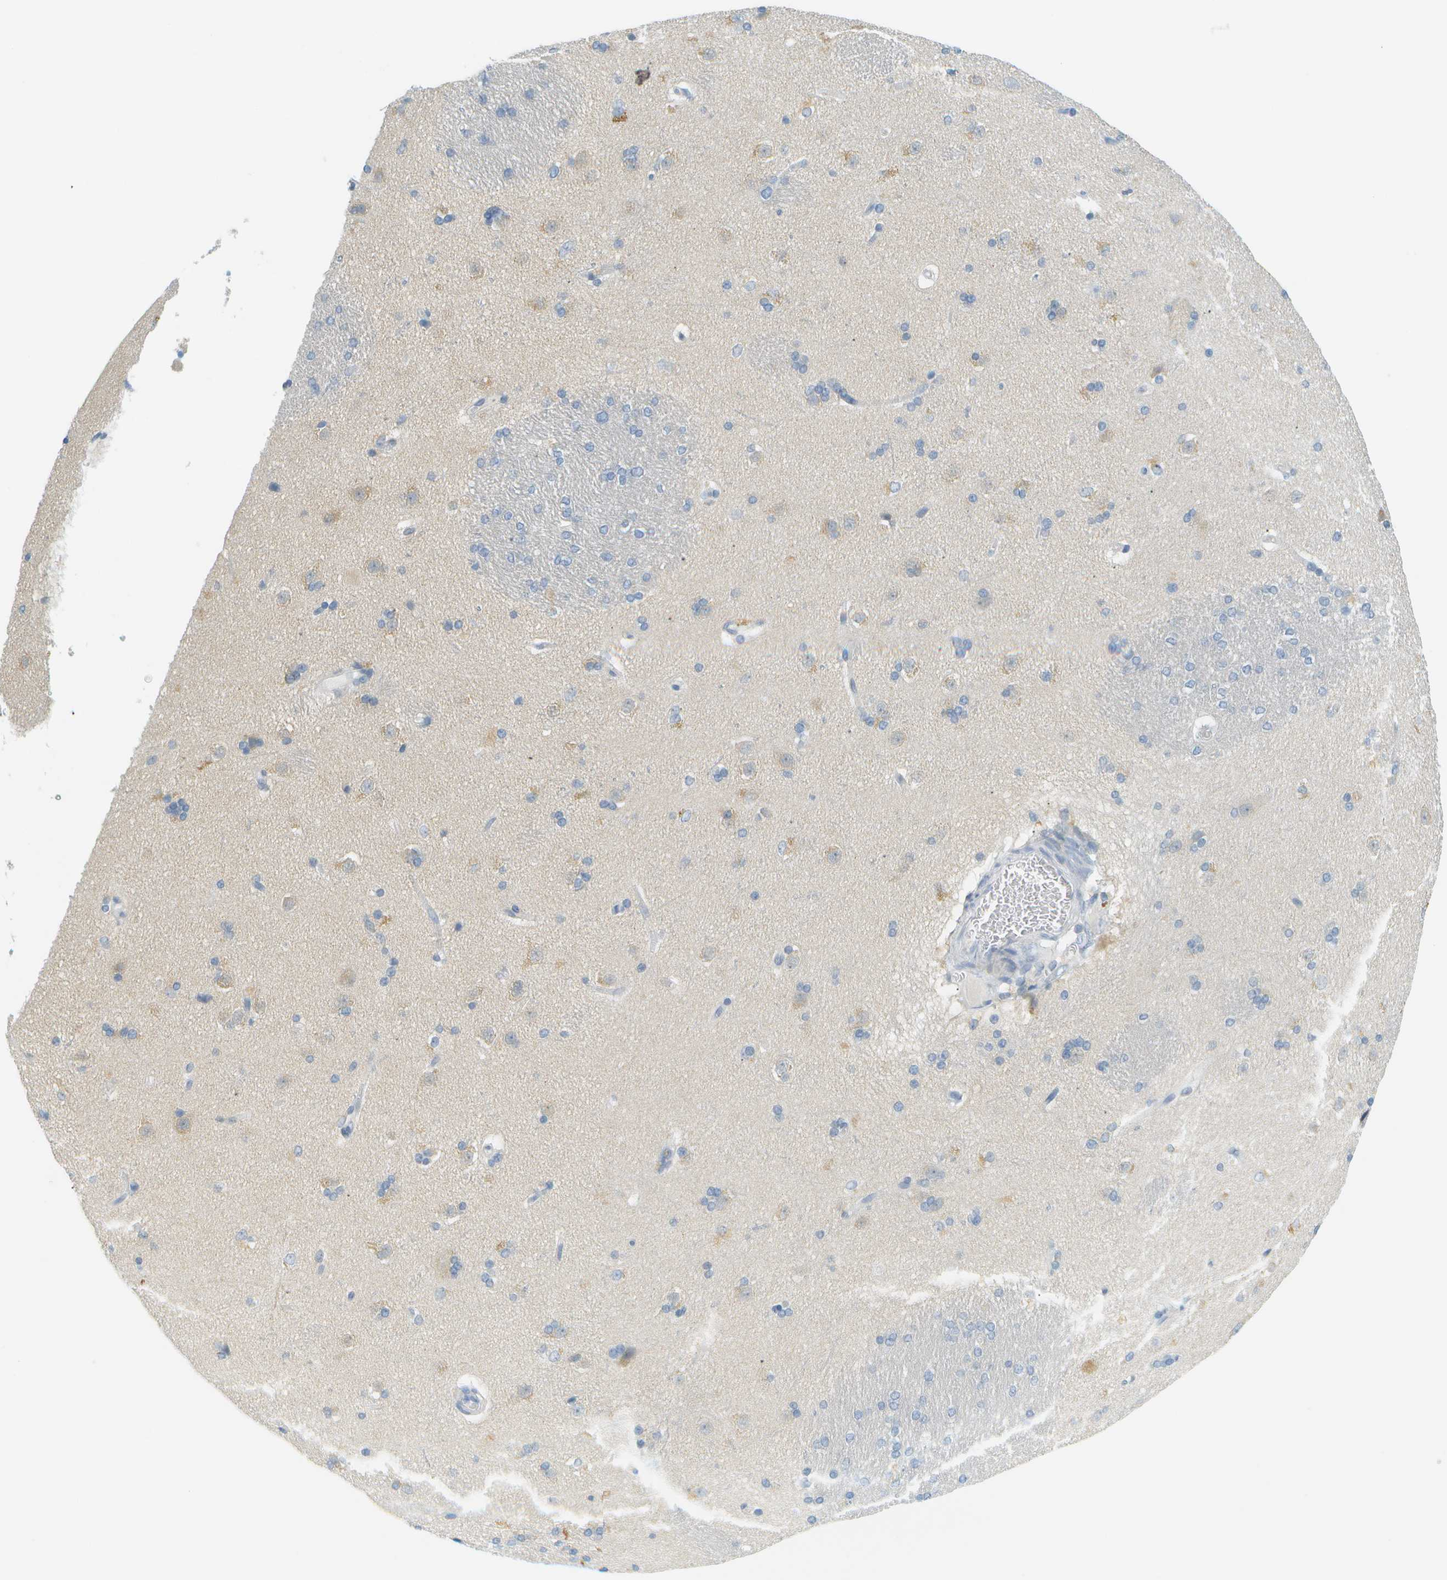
{"staining": {"intensity": "negative", "quantity": "none", "location": "none"}, "tissue": "caudate", "cell_type": "Glial cells", "image_type": "normal", "snomed": [{"axis": "morphology", "description": "Normal tissue, NOS"}, {"axis": "topography", "description": "Lateral ventricle wall"}], "caption": "Immunohistochemical staining of benign caudate shows no significant positivity in glial cells. Brightfield microscopy of IHC stained with DAB (brown) and hematoxylin (blue), captured at high magnification.", "gene": "SMYD5", "patient": {"sex": "female", "age": 19}}